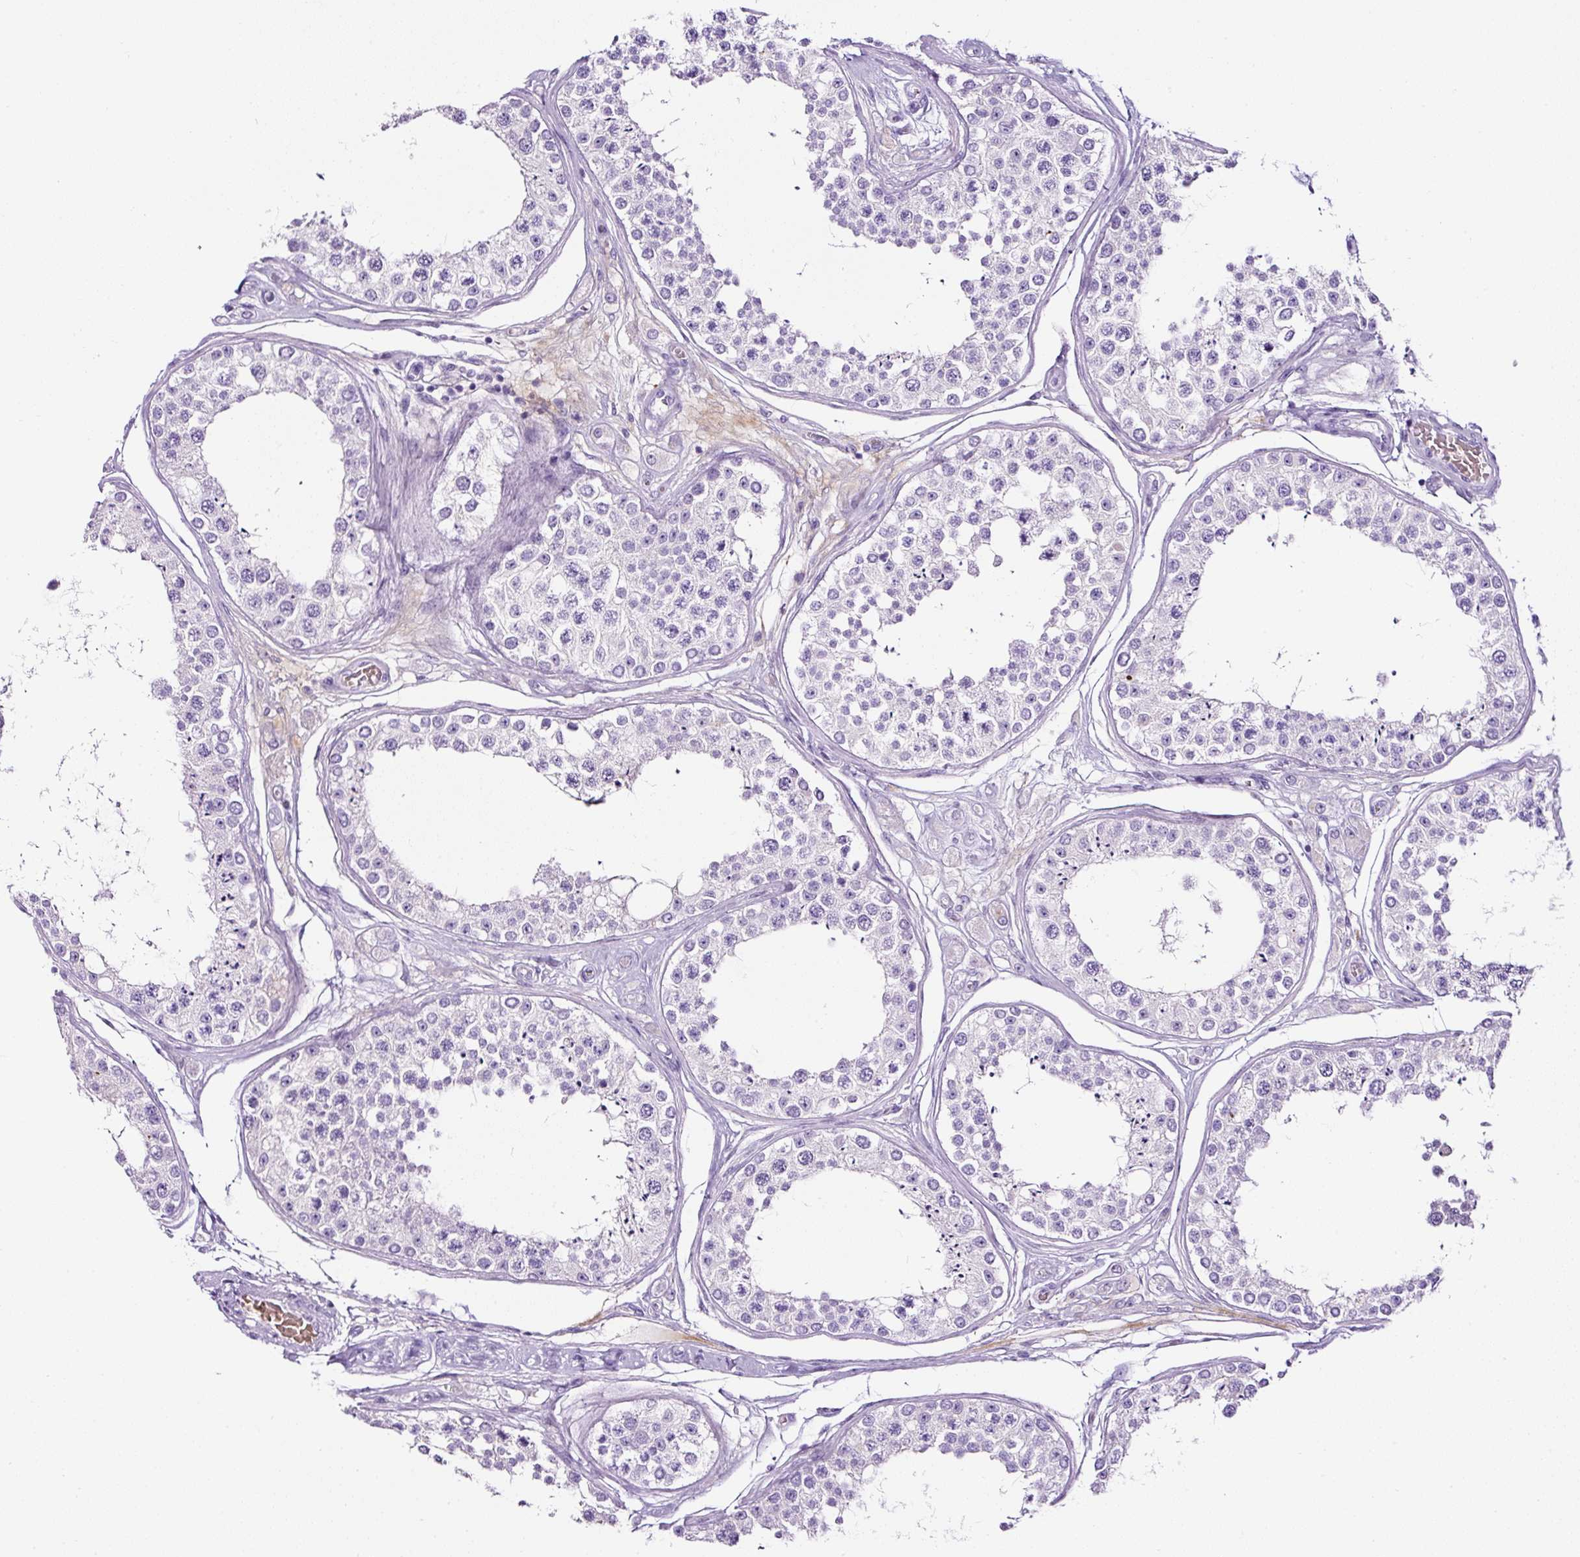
{"staining": {"intensity": "negative", "quantity": "none", "location": "none"}, "tissue": "testis", "cell_type": "Cells in seminiferous ducts", "image_type": "normal", "snomed": [{"axis": "morphology", "description": "Normal tissue, NOS"}, {"axis": "topography", "description": "Testis"}], "caption": "This photomicrograph is of normal testis stained with immunohistochemistry (IHC) to label a protein in brown with the nuclei are counter-stained blue. There is no expression in cells in seminiferous ducts.", "gene": "TMEM200B", "patient": {"sex": "male", "age": 25}}